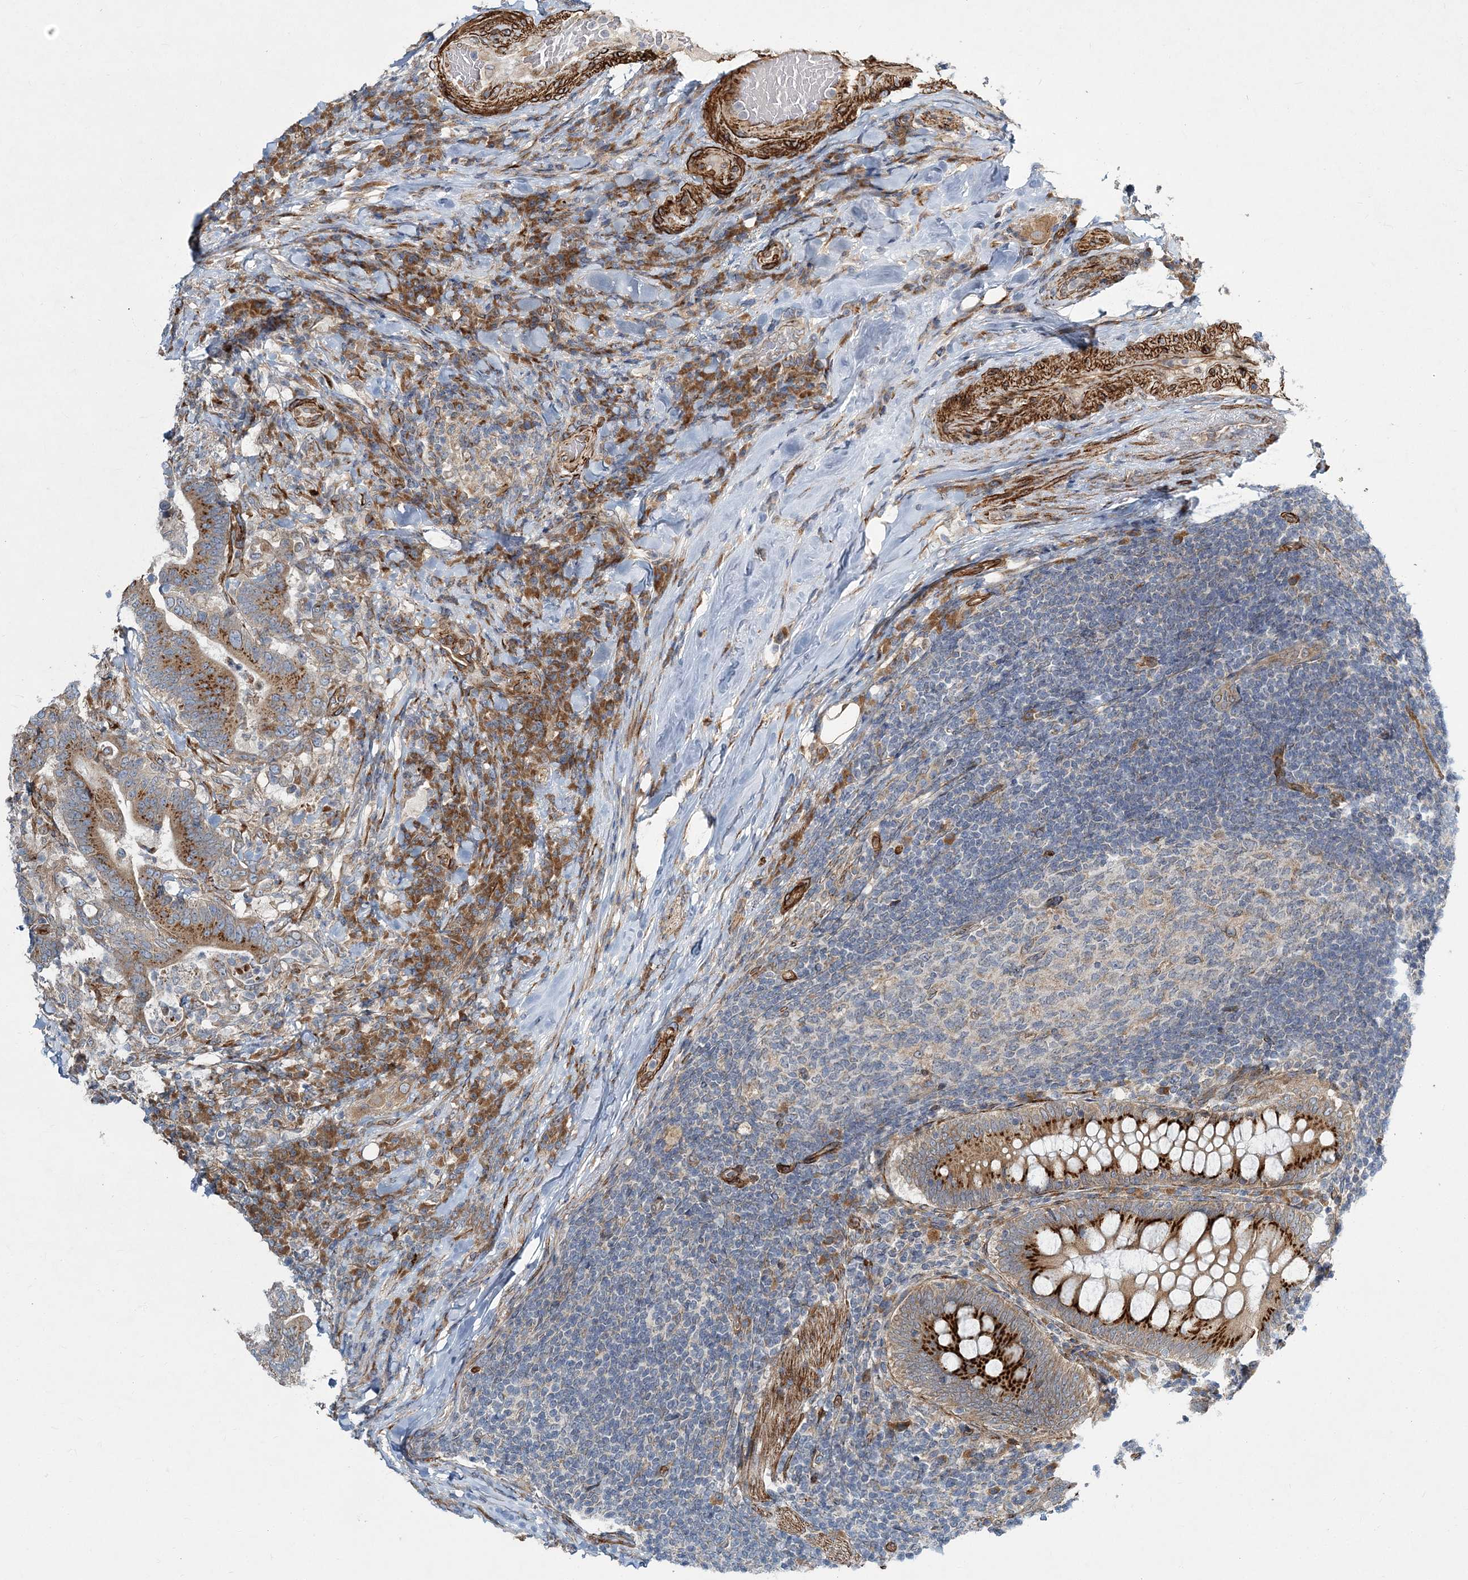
{"staining": {"intensity": "moderate", "quantity": ">75%", "location": "cytoplasmic/membranous"}, "tissue": "colorectal cancer", "cell_type": "Tumor cells", "image_type": "cancer", "snomed": [{"axis": "morphology", "description": "Adenocarcinoma, NOS"}, {"axis": "topography", "description": "Colon"}], "caption": "Colorectal cancer (adenocarcinoma) stained with a protein marker reveals moderate staining in tumor cells.", "gene": "NBAS", "patient": {"sex": "female", "age": 66}}